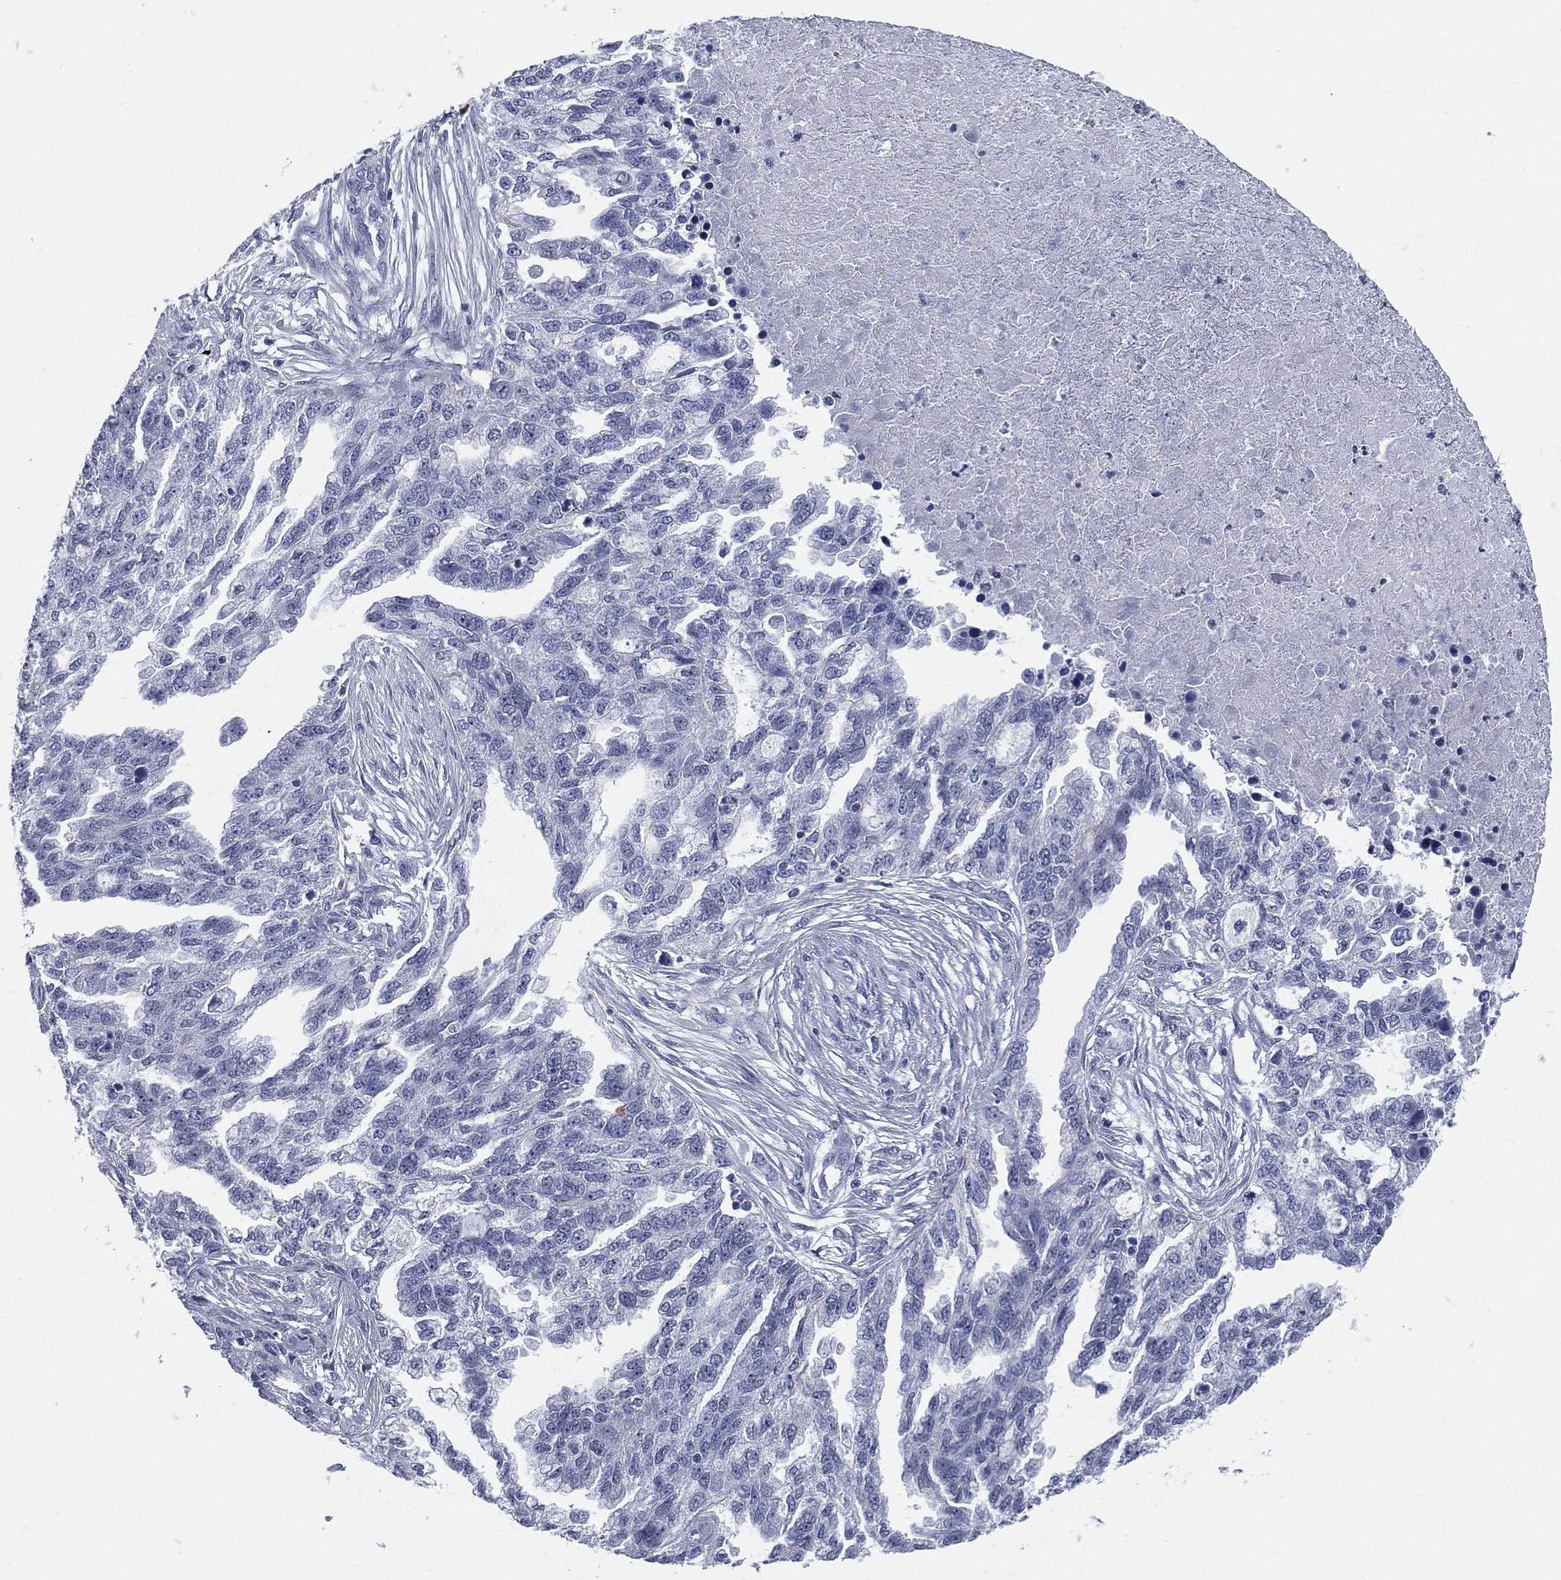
{"staining": {"intensity": "negative", "quantity": "none", "location": "none"}, "tissue": "ovarian cancer", "cell_type": "Tumor cells", "image_type": "cancer", "snomed": [{"axis": "morphology", "description": "Cystadenocarcinoma, serous, NOS"}, {"axis": "topography", "description": "Ovary"}], "caption": "An IHC photomicrograph of serous cystadenocarcinoma (ovarian) is shown. There is no staining in tumor cells of serous cystadenocarcinoma (ovarian).", "gene": "HLA-DOA", "patient": {"sex": "female", "age": 51}}